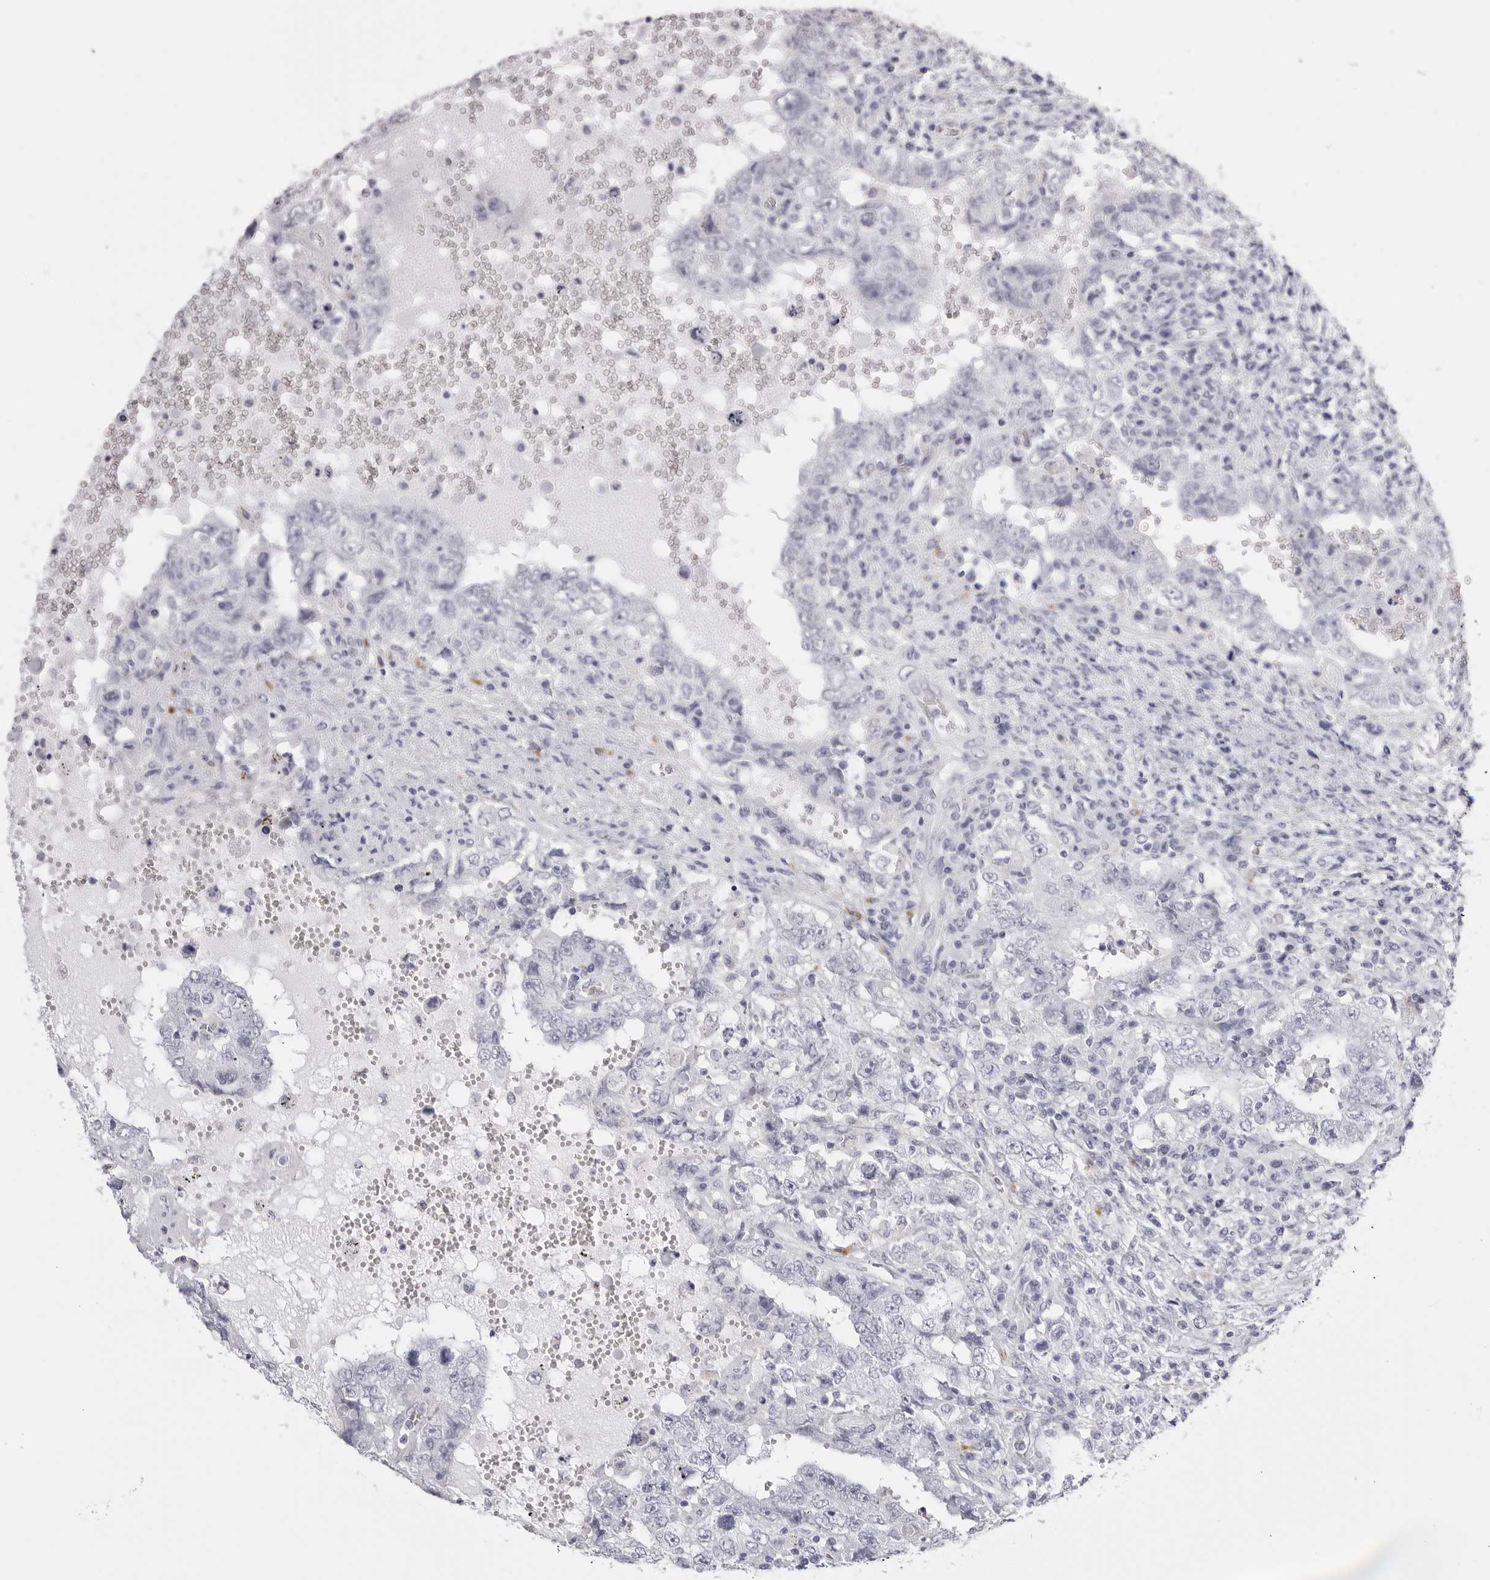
{"staining": {"intensity": "negative", "quantity": "none", "location": "none"}, "tissue": "testis cancer", "cell_type": "Tumor cells", "image_type": "cancer", "snomed": [{"axis": "morphology", "description": "Carcinoma, Embryonal, NOS"}, {"axis": "topography", "description": "Testis"}], "caption": "Image shows no protein positivity in tumor cells of testis cancer (embryonal carcinoma) tissue.", "gene": "RHO", "patient": {"sex": "male", "age": 26}}